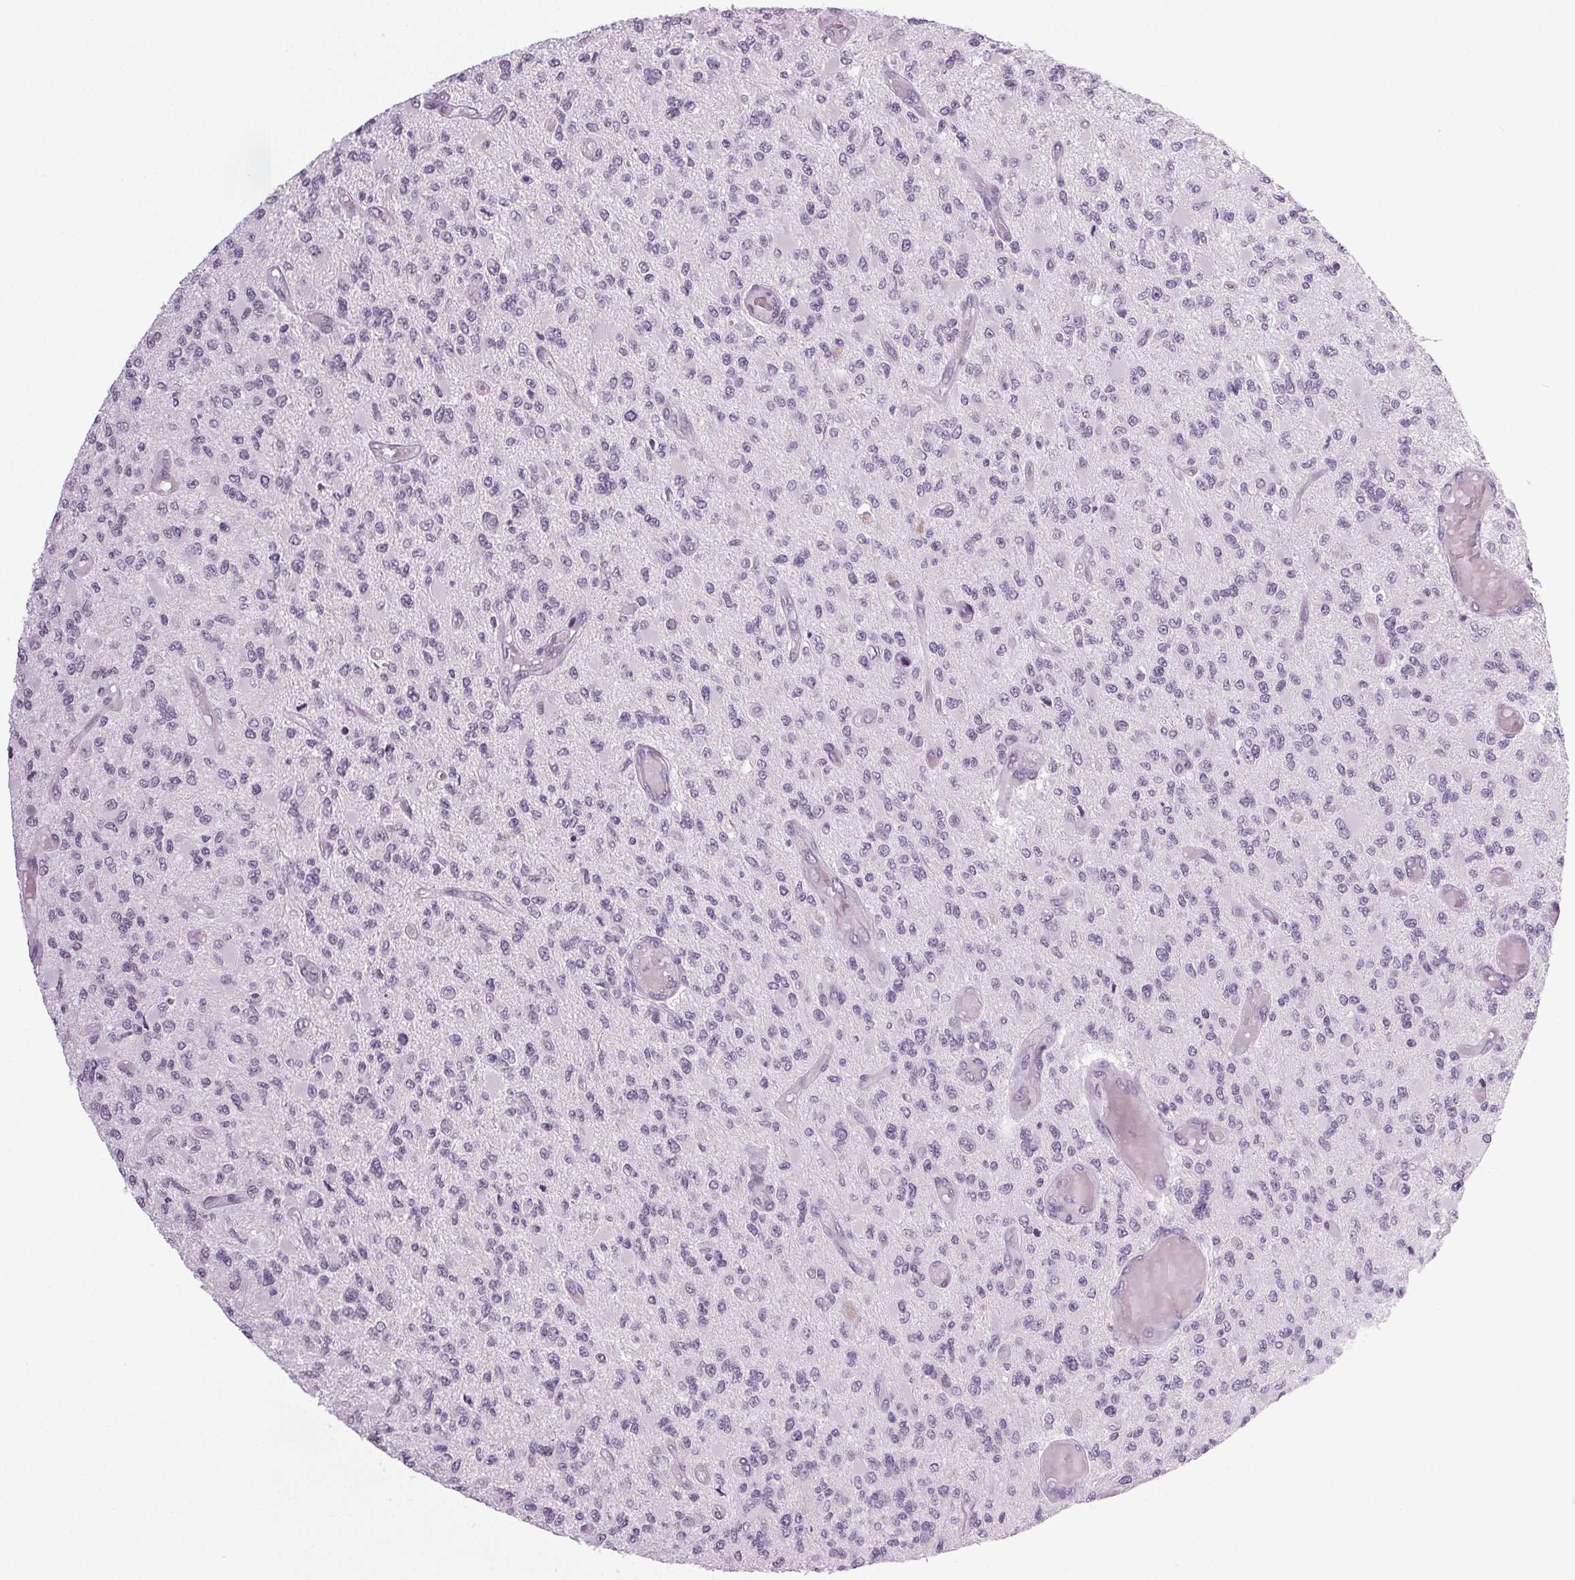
{"staining": {"intensity": "negative", "quantity": "none", "location": "none"}, "tissue": "glioma", "cell_type": "Tumor cells", "image_type": "cancer", "snomed": [{"axis": "morphology", "description": "Glioma, malignant, High grade"}, {"axis": "topography", "description": "Brain"}], "caption": "Tumor cells are negative for protein expression in human malignant glioma (high-grade).", "gene": "IGF2BP1", "patient": {"sex": "female", "age": 63}}